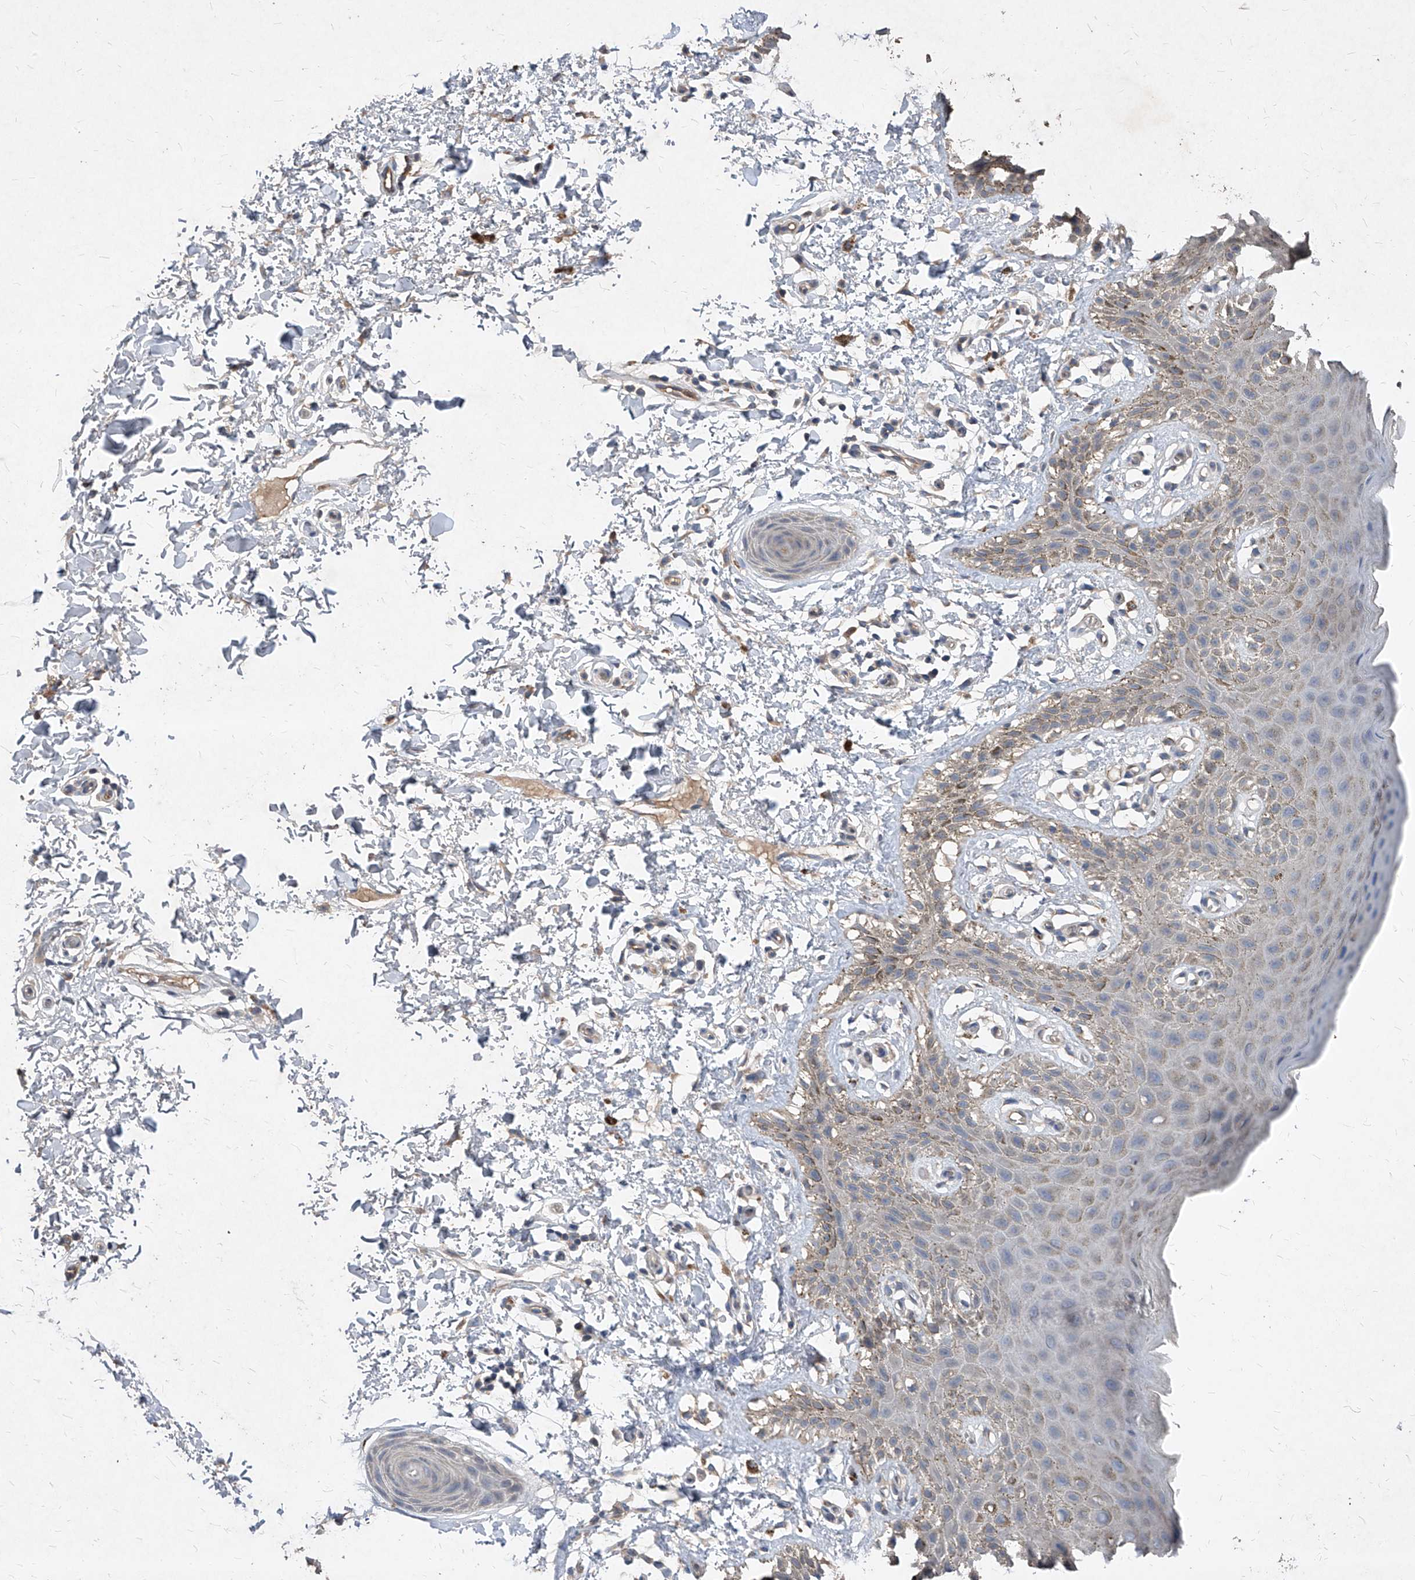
{"staining": {"intensity": "moderate", "quantity": "<25%", "location": "cytoplasmic/membranous"}, "tissue": "skin", "cell_type": "Epidermal cells", "image_type": "normal", "snomed": [{"axis": "morphology", "description": "Normal tissue, NOS"}, {"axis": "topography", "description": "Anal"}], "caption": "Unremarkable skin demonstrates moderate cytoplasmic/membranous positivity in about <25% of epidermal cells, visualized by immunohistochemistry.", "gene": "SYNGR1", "patient": {"sex": "male", "age": 44}}